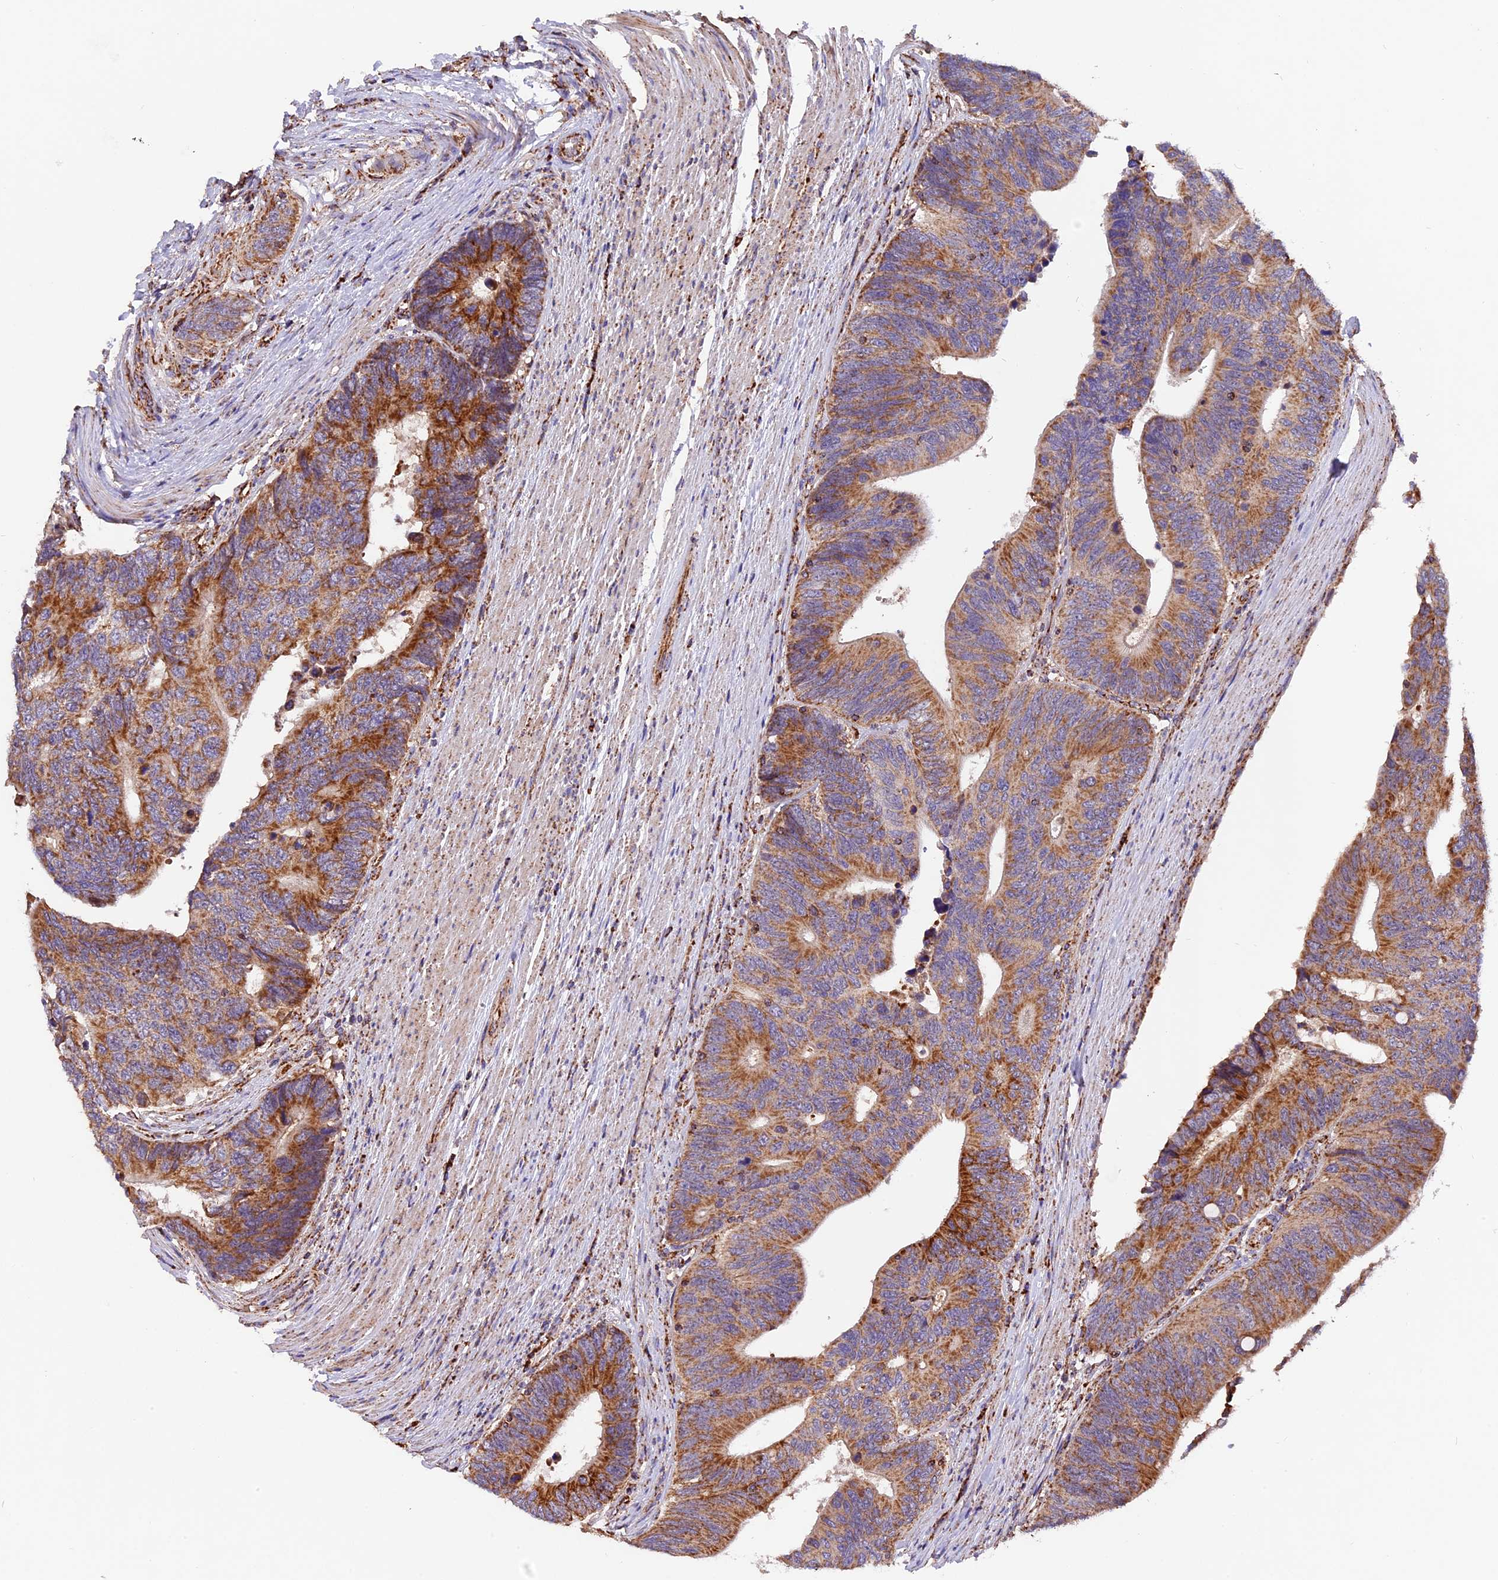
{"staining": {"intensity": "strong", "quantity": ">75%", "location": "cytoplasmic/membranous"}, "tissue": "colorectal cancer", "cell_type": "Tumor cells", "image_type": "cancer", "snomed": [{"axis": "morphology", "description": "Adenocarcinoma, NOS"}, {"axis": "topography", "description": "Colon"}], "caption": "This photomicrograph demonstrates immunohistochemistry staining of human colorectal cancer (adenocarcinoma), with high strong cytoplasmic/membranous expression in about >75% of tumor cells.", "gene": "NDUFA8", "patient": {"sex": "male", "age": 87}}